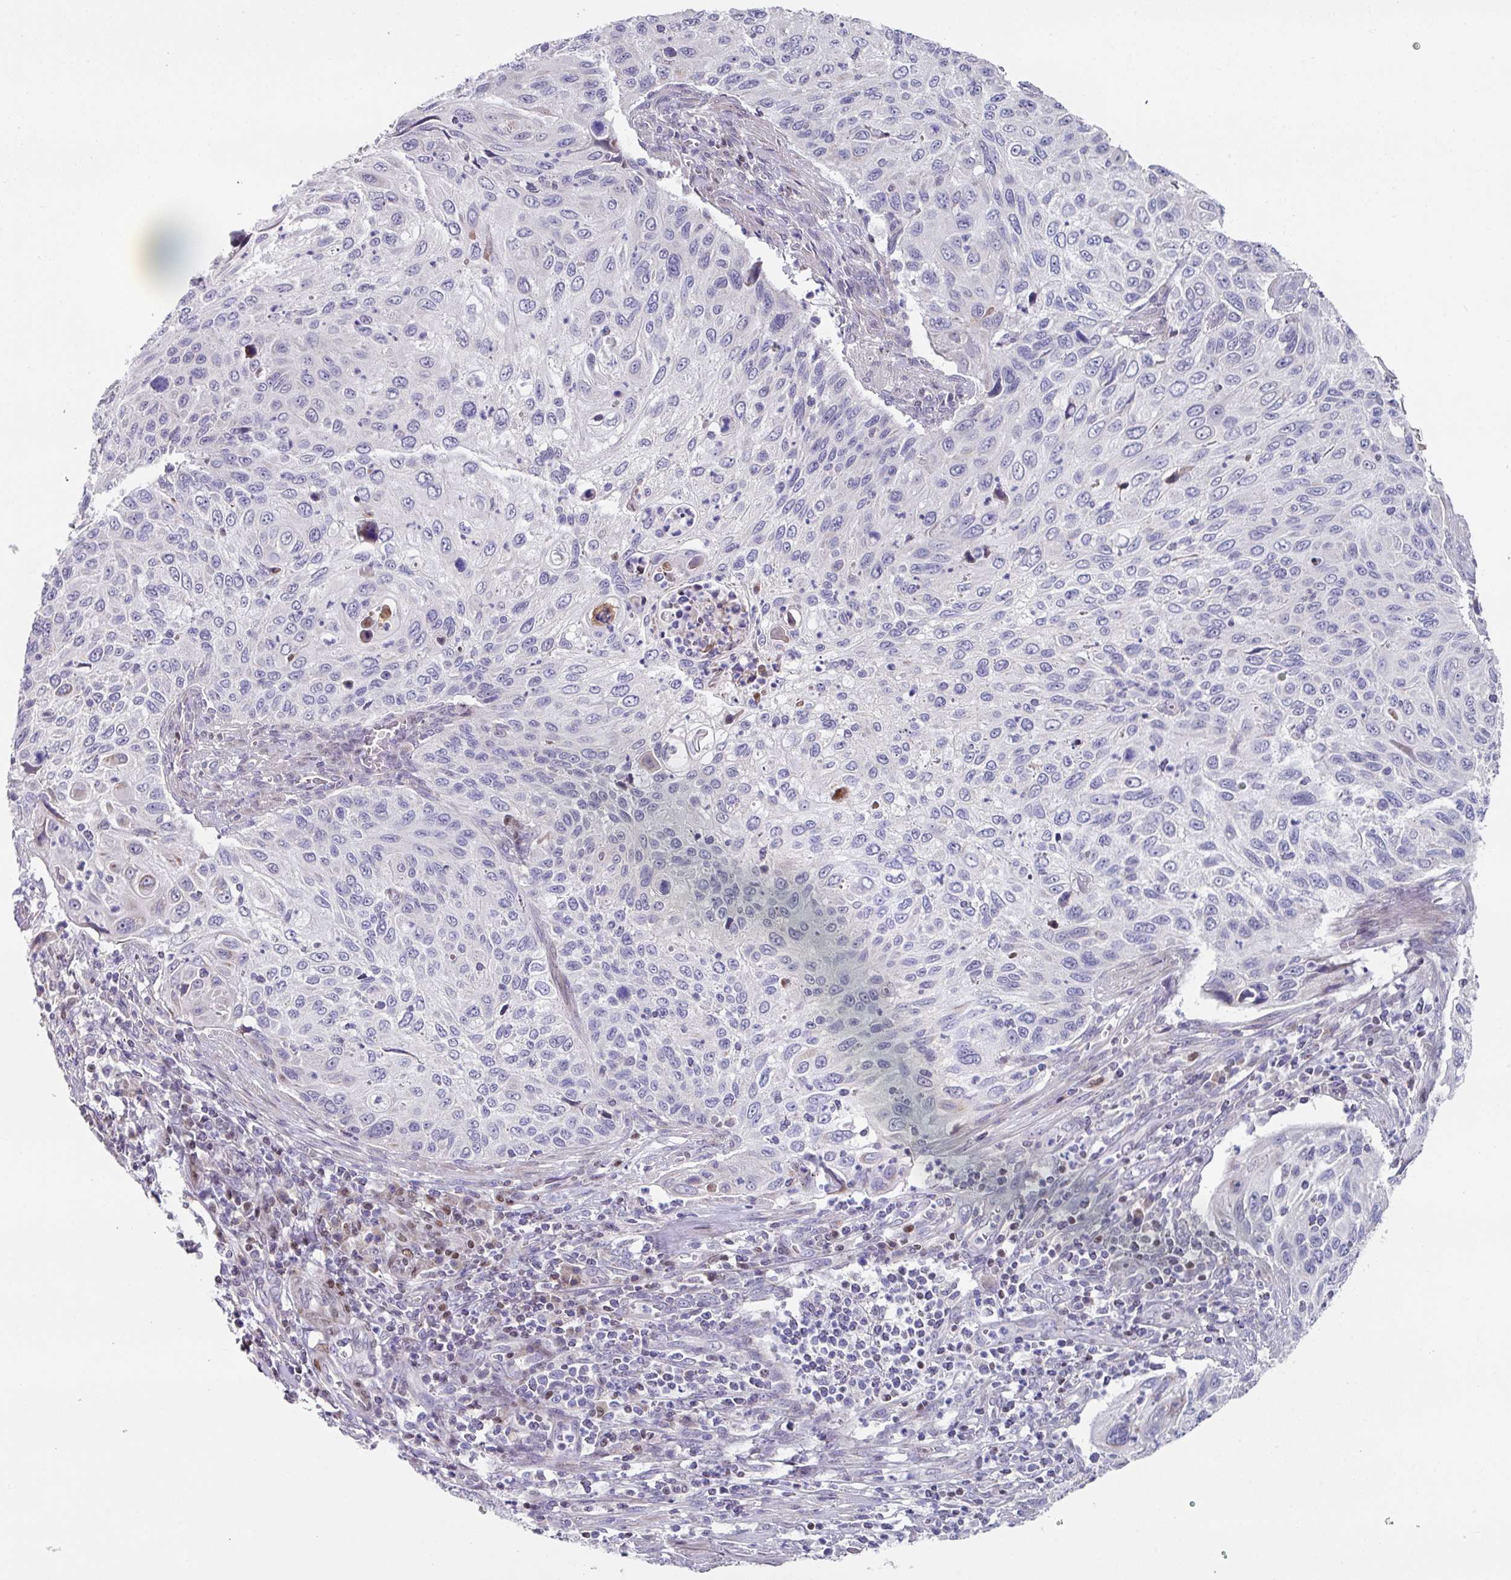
{"staining": {"intensity": "negative", "quantity": "none", "location": "none"}, "tissue": "cervical cancer", "cell_type": "Tumor cells", "image_type": "cancer", "snomed": [{"axis": "morphology", "description": "Squamous cell carcinoma, NOS"}, {"axis": "topography", "description": "Cervix"}], "caption": "This photomicrograph is of squamous cell carcinoma (cervical) stained with immunohistochemistry to label a protein in brown with the nuclei are counter-stained blue. There is no staining in tumor cells. (DAB (3,3'-diaminobenzidine) immunohistochemistry with hematoxylin counter stain).", "gene": "CBX7", "patient": {"sex": "female", "age": 70}}